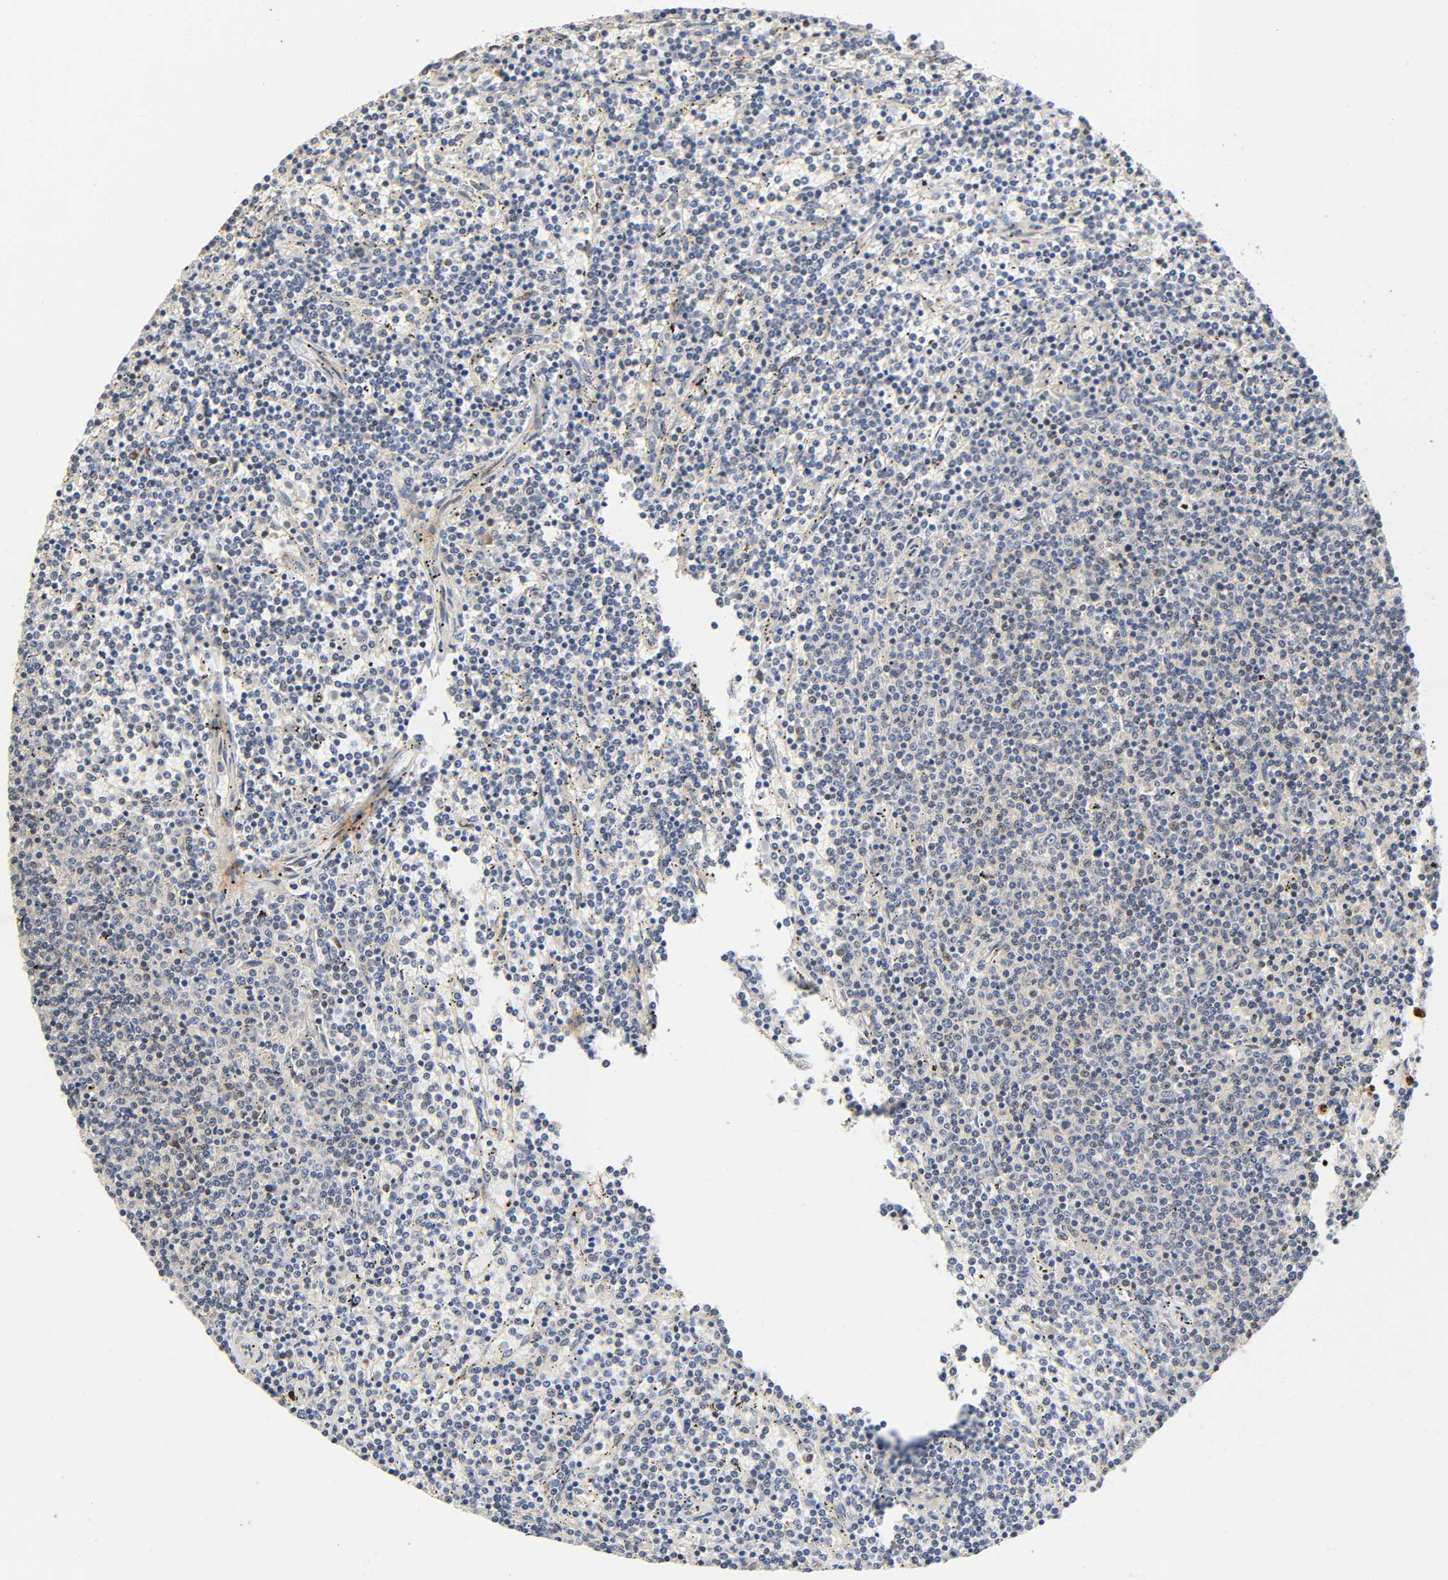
{"staining": {"intensity": "negative", "quantity": "none", "location": "none"}, "tissue": "lymphoma", "cell_type": "Tumor cells", "image_type": "cancer", "snomed": [{"axis": "morphology", "description": "Malignant lymphoma, non-Hodgkin's type, Low grade"}, {"axis": "topography", "description": "Spleen"}], "caption": "Lymphoma was stained to show a protein in brown. There is no significant staining in tumor cells. The staining is performed using DAB (3,3'-diaminobenzidine) brown chromogen with nuclei counter-stained in using hematoxylin.", "gene": "CASP9", "patient": {"sex": "female", "age": 50}}